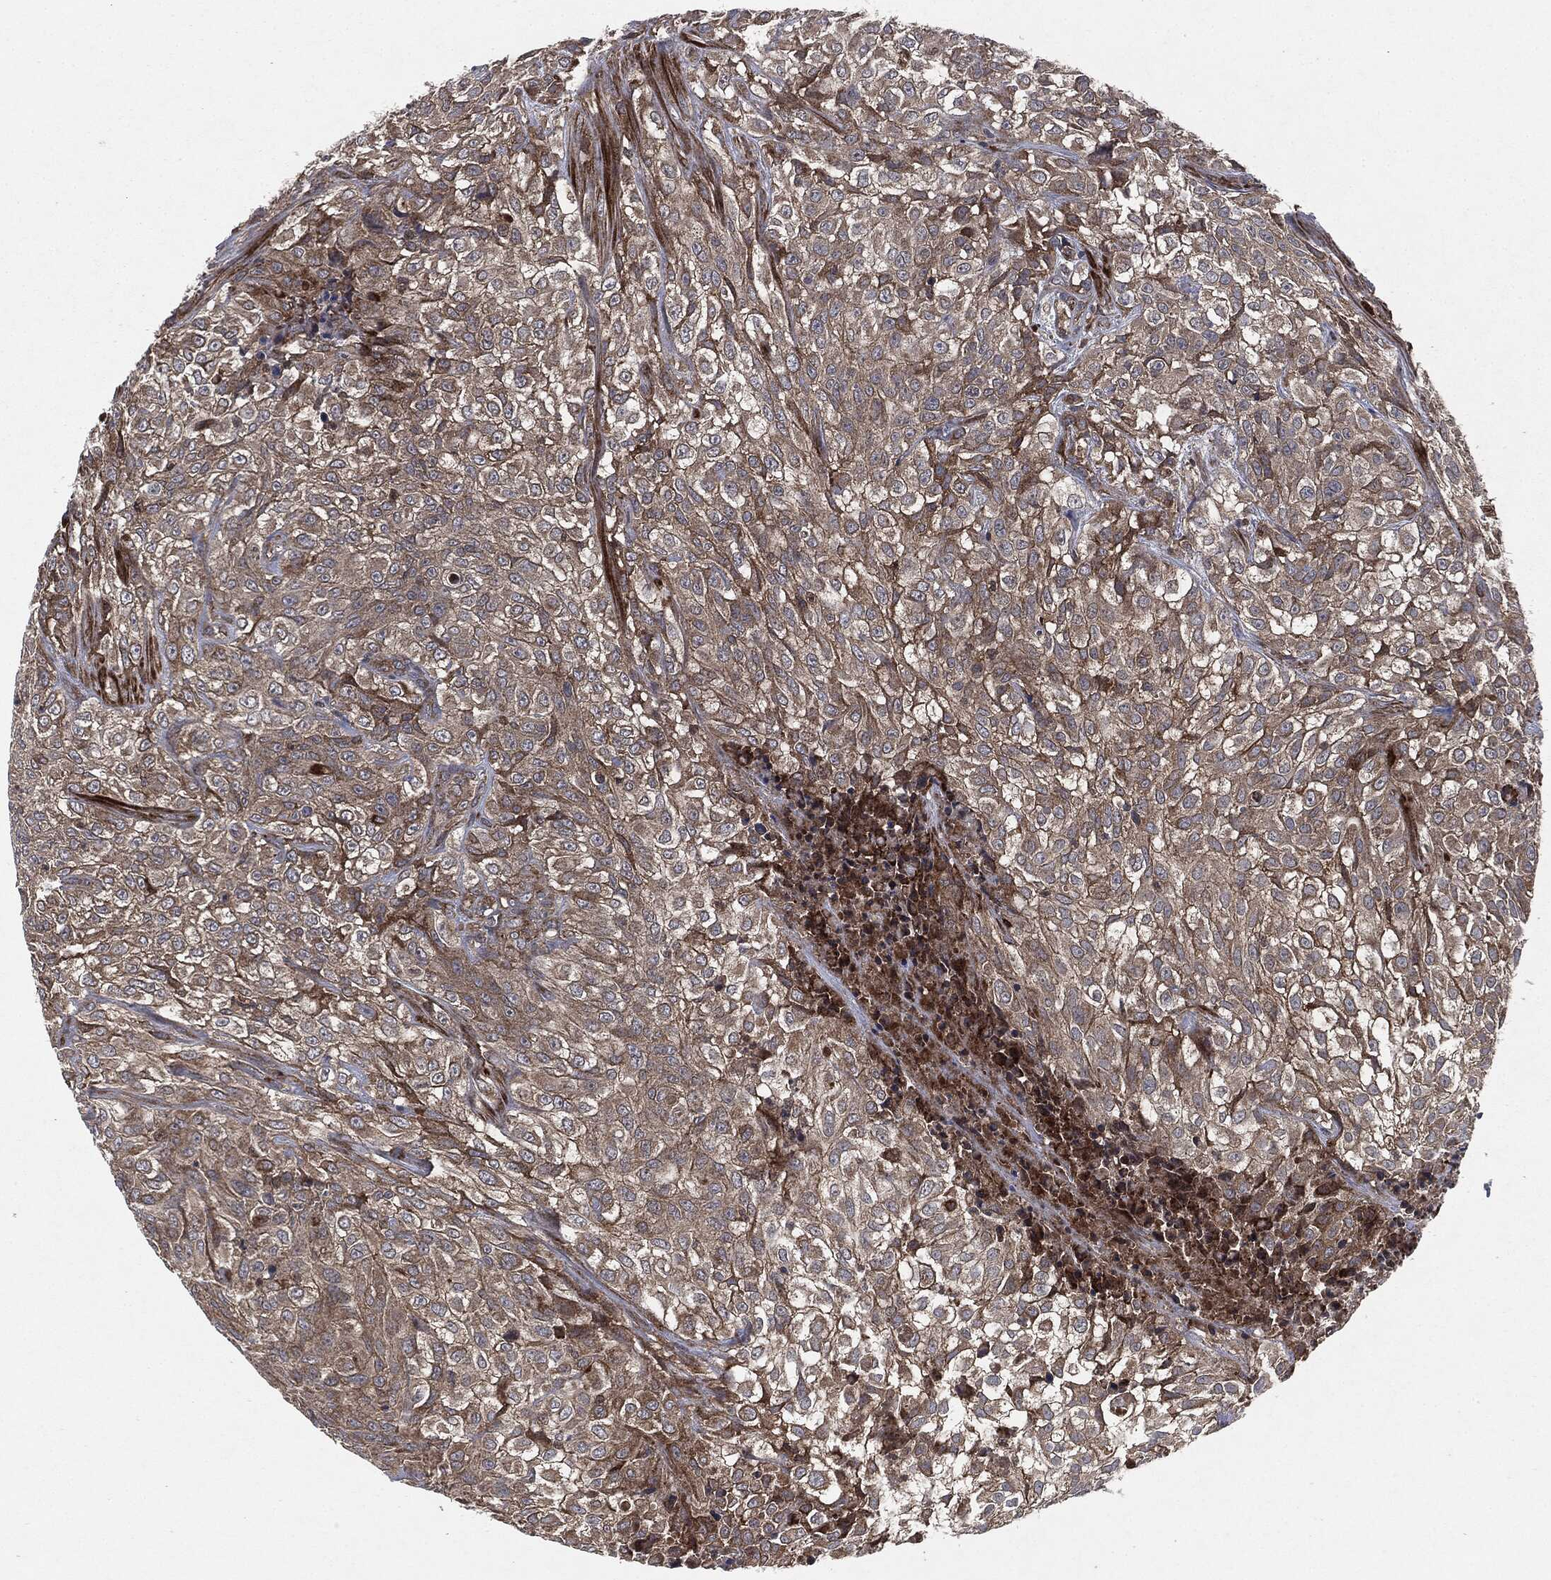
{"staining": {"intensity": "strong", "quantity": "<25%", "location": "cytoplasmic/membranous"}, "tissue": "urothelial cancer", "cell_type": "Tumor cells", "image_type": "cancer", "snomed": [{"axis": "morphology", "description": "Urothelial carcinoma, High grade"}, {"axis": "topography", "description": "Urinary bladder"}], "caption": "Urothelial cancer stained with immunohistochemistry (IHC) displays strong cytoplasmic/membranous expression in approximately <25% of tumor cells.", "gene": "RAF1", "patient": {"sex": "male", "age": 56}}